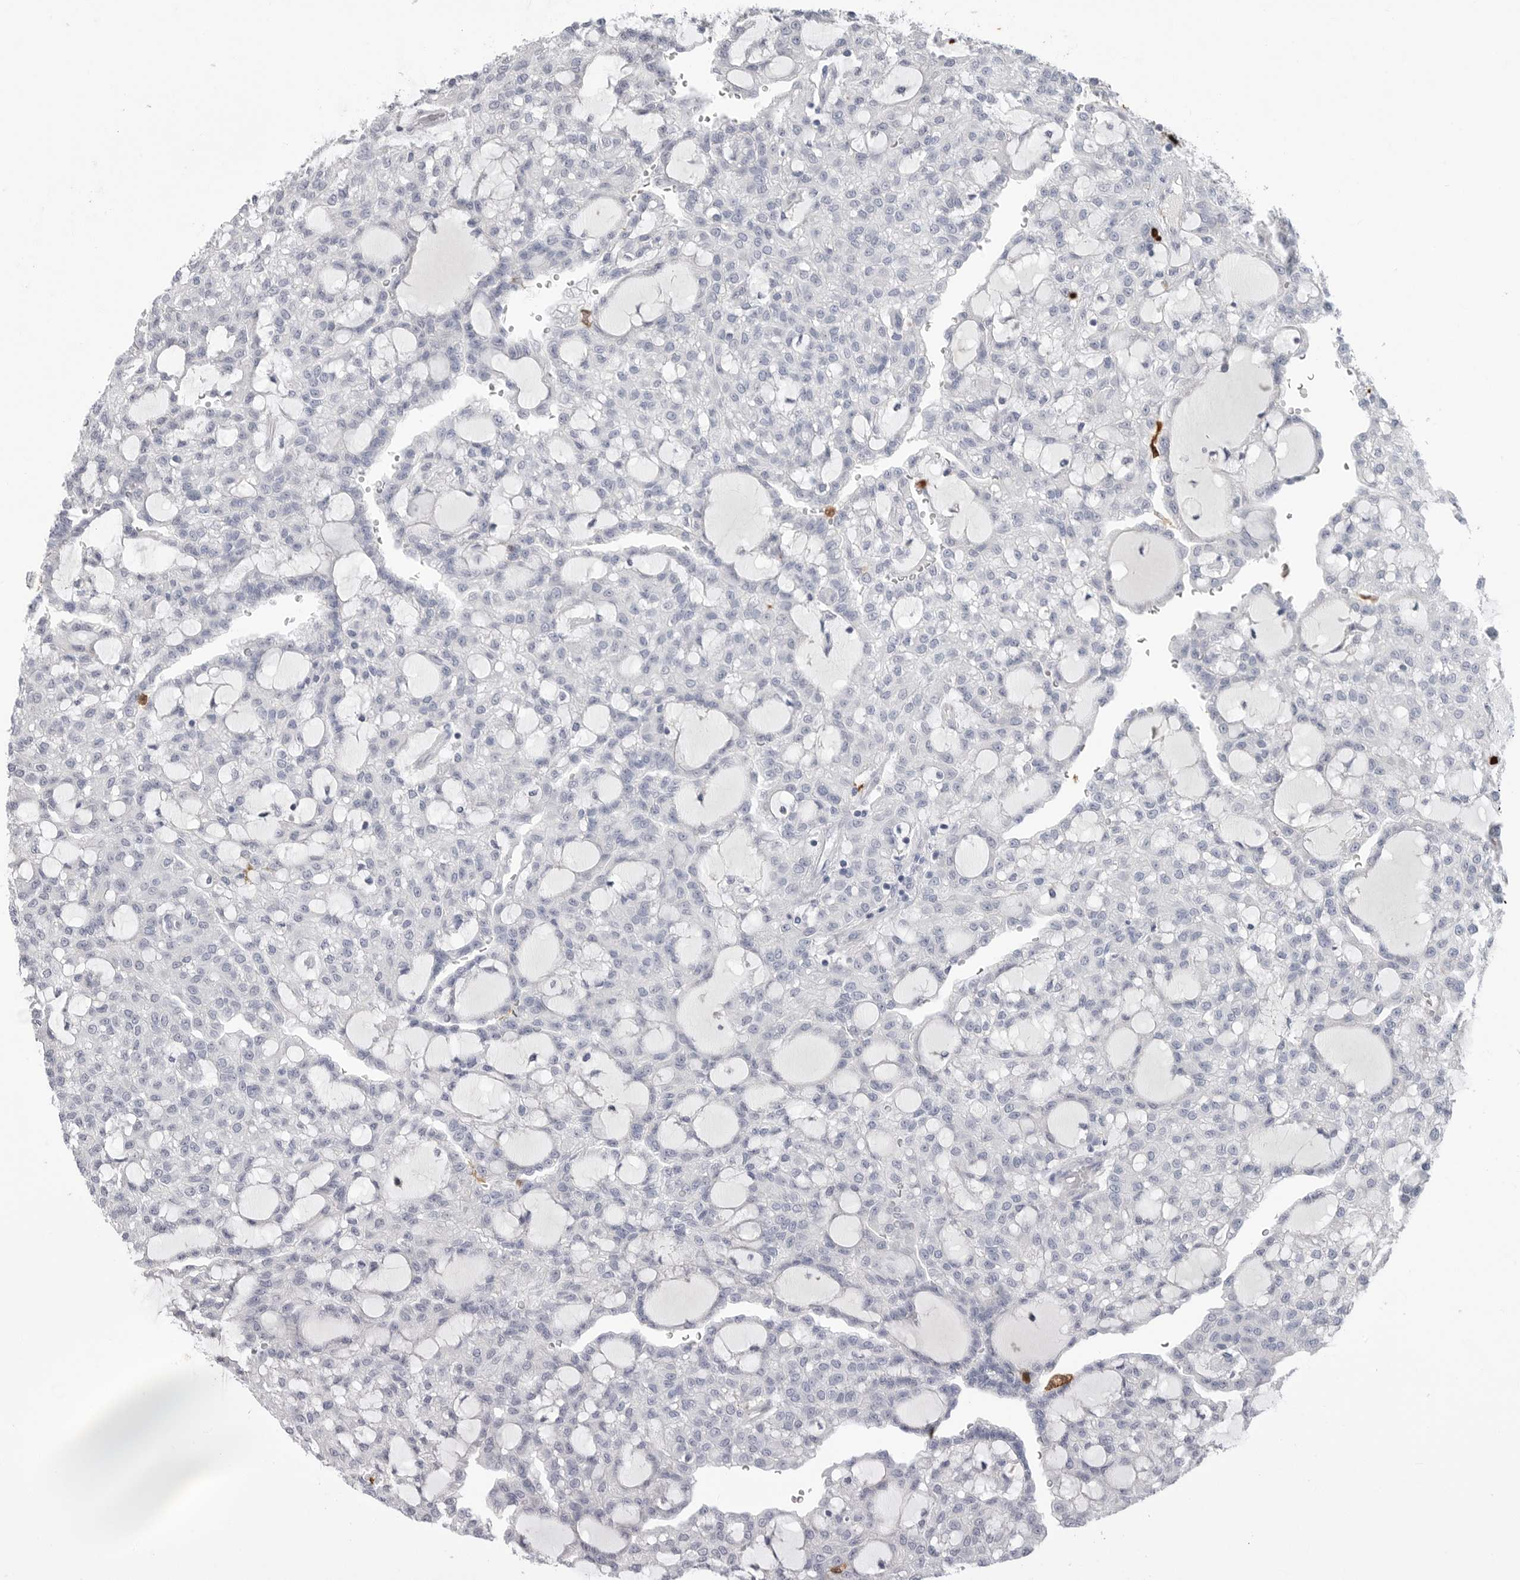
{"staining": {"intensity": "negative", "quantity": "none", "location": "none"}, "tissue": "renal cancer", "cell_type": "Tumor cells", "image_type": "cancer", "snomed": [{"axis": "morphology", "description": "Adenocarcinoma, NOS"}, {"axis": "topography", "description": "Kidney"}], "caption": "Immunohistochemistry of renal adenocarcinoma reveals no expression in tumor cells.", "gene": "CYB561D1", "patient": {"sex": "male", "age": 63}}